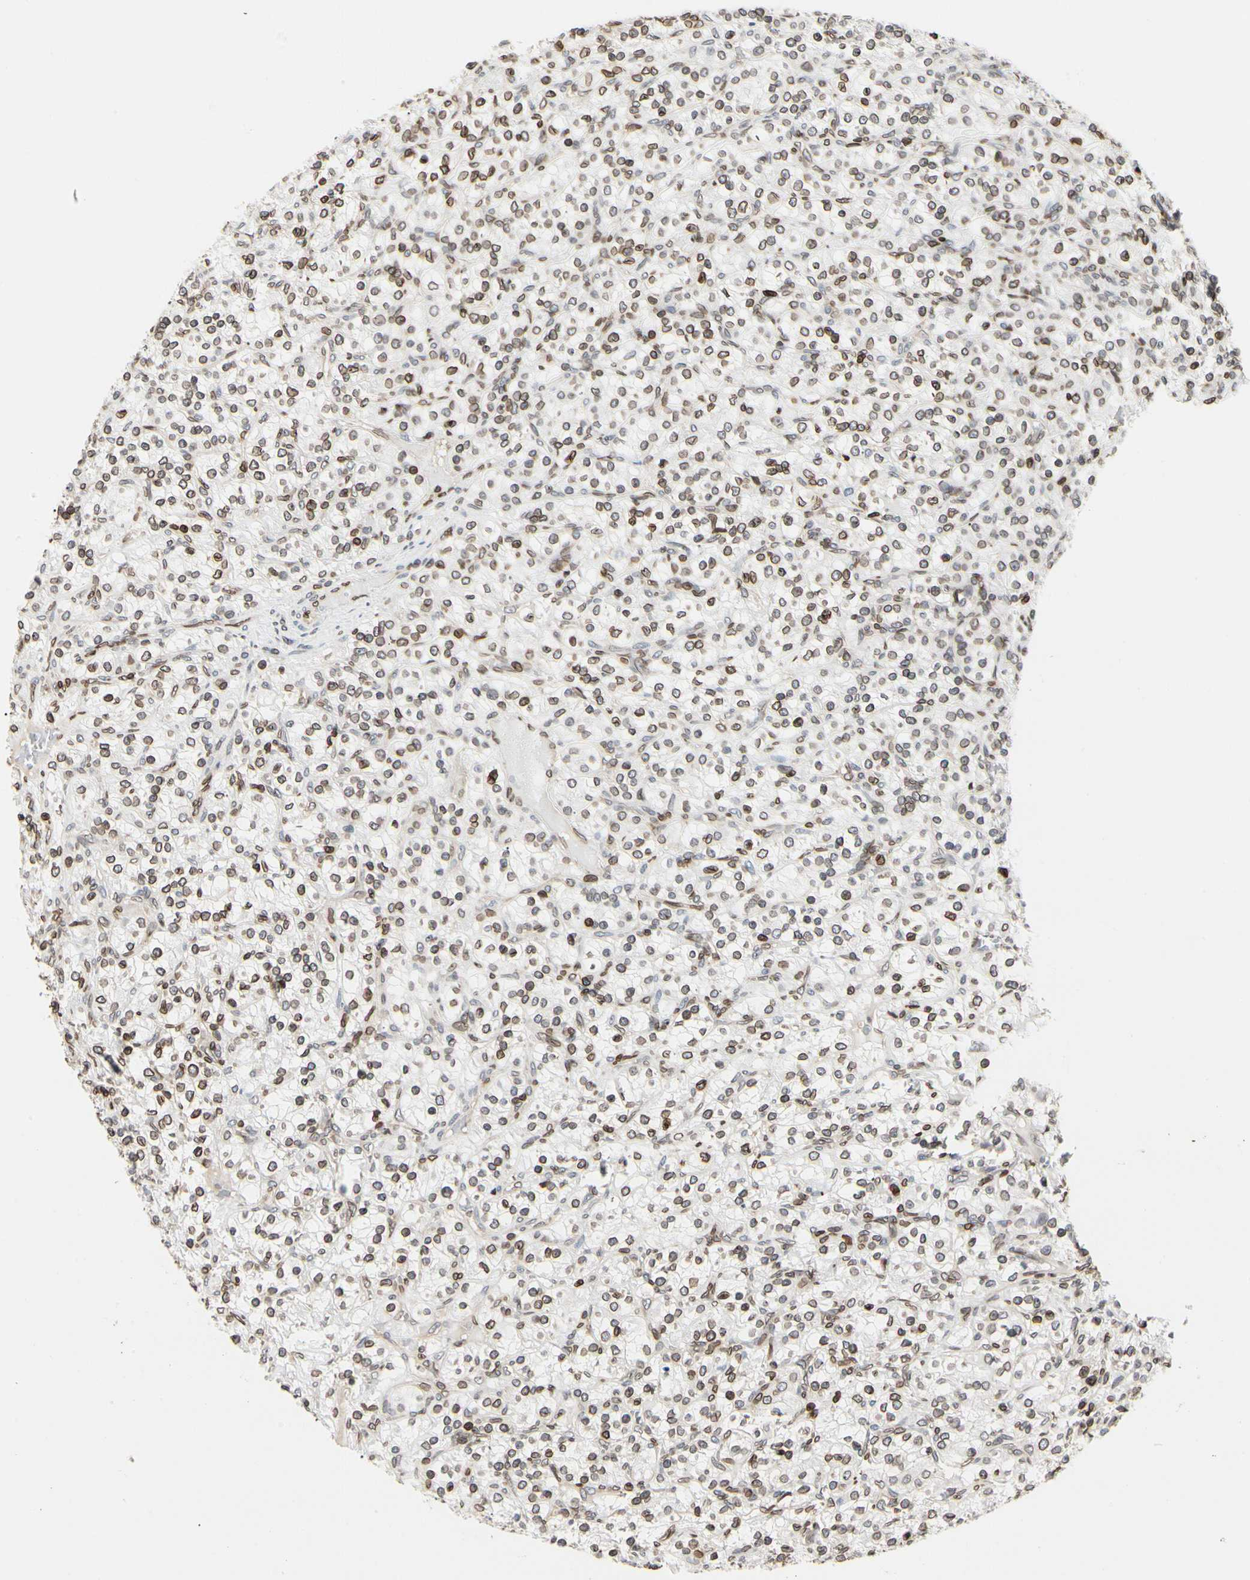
{"staining": {"intensity": "moderate", "quantity": ">75%", "location": "cytoplasmic/membranous,nuclear"}, "tissue": "renal cancer", "cell_type": "Tumor cells", "image_type": "cancer", "snomed": [{"axis": "morphology", "description": "Adenocarcinoma, NOS"}, {"axis": "topography", "description": "Kidney"}], "caption": "This is an image of immunohistochemistry (IHC) staining of renal cancer, which shows moderate staining in the cytoplasmic/membranous and nuclear of tumor cells.", "gene": "TMPO", "patient": {"sex": "male", "age": 77}}